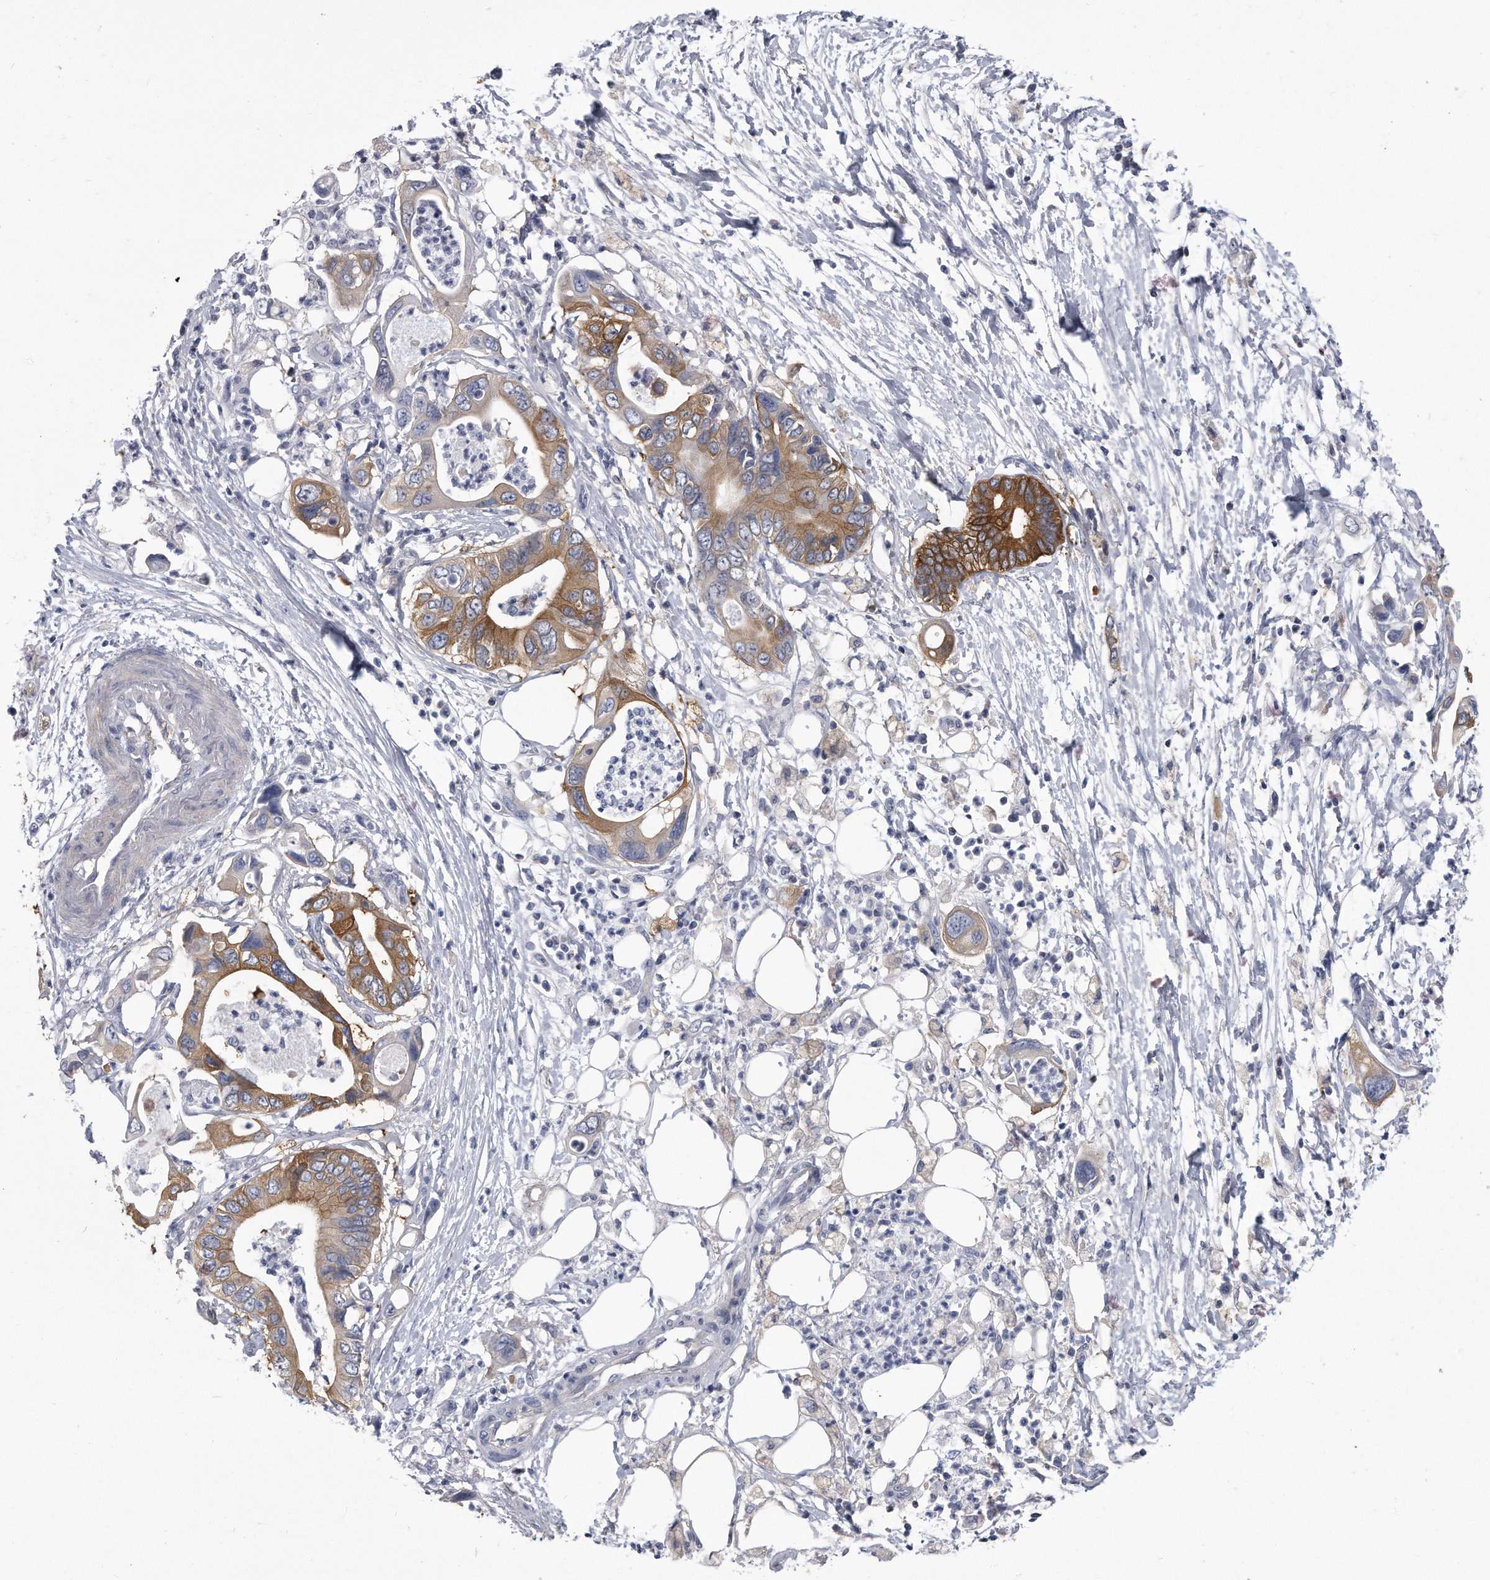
{"staining": {"intensity": "strong", "quantity": "<25%", "location": "cytoplasmic/membranous"}, "tissue": "pancreatic cancer", "cell_type": "Tumor cells", "image_type": "cancer", "snomed": [{"axis": "morphology", "description": "Adenocarcinoma, NOS"}, {"axis": "topography", "description": "Pancreas"}], "caption": "Human pancreatic cancer (adenocarcinoma) stained for a protein (brown) reveals strong cytoplasmic/membranous positive expression in about <25% of tumor cells.", "gene": "PYGB", "patient": {"sex": "male", "age": 66}}